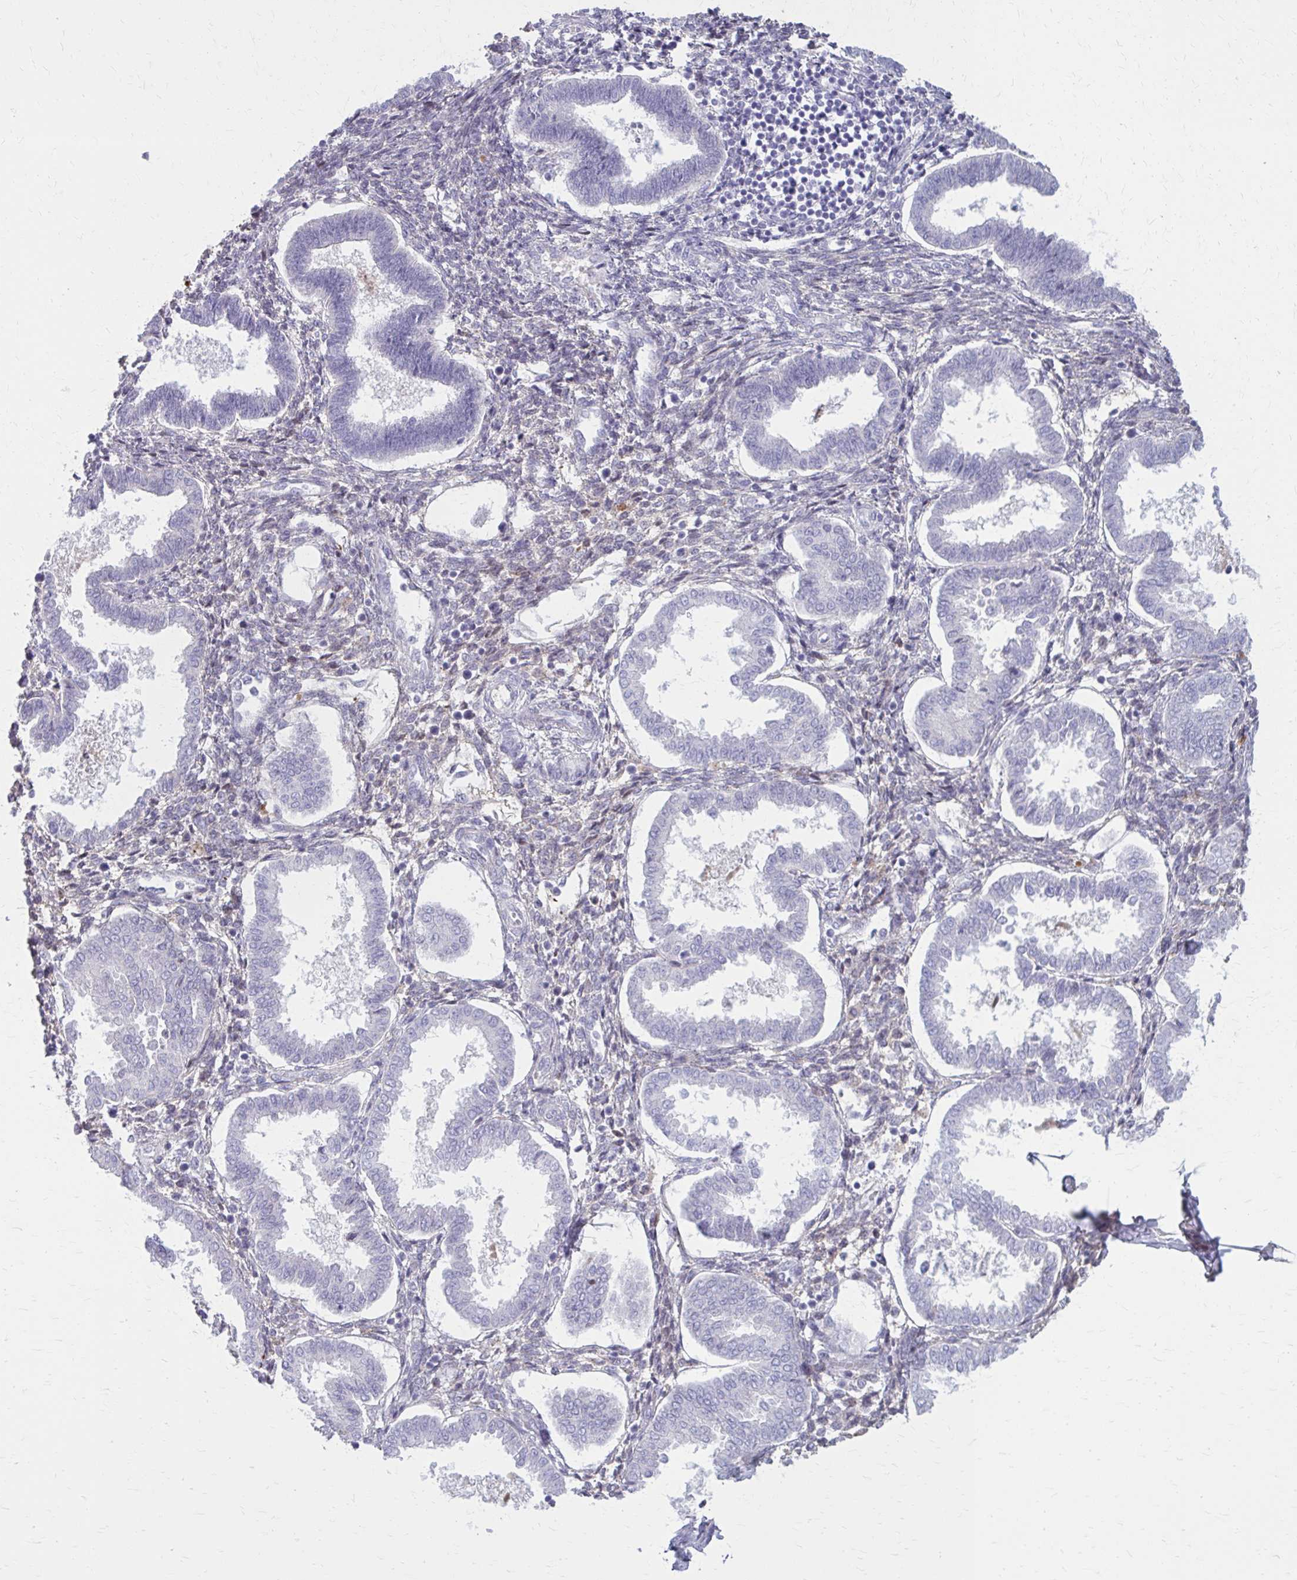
{"staining": {"intensity": "weak", "quantity": "<25%", "location": "cytoplasmic/membranous"}, "tissue": "endometrium", "cell_type": "Cells in endometrial stroma", "image_type": "normal", "snomed": [{"axis": "morphology", "description": "Normal tissue, NOS"}, {"axis": "topography", "description": "Endometrium"}], "caption": "This micrograph is of normal endometrium stained with immunohistochemistry to label a protein in brown with the nuclei are counter-stained blue. There is no expression in cells in endometrial stroma. (Immunohistochemistry, brightfield microscopy, high magnification).", "gene": "SERPIND1", "patient": {"sex": "female", "age": 24}}